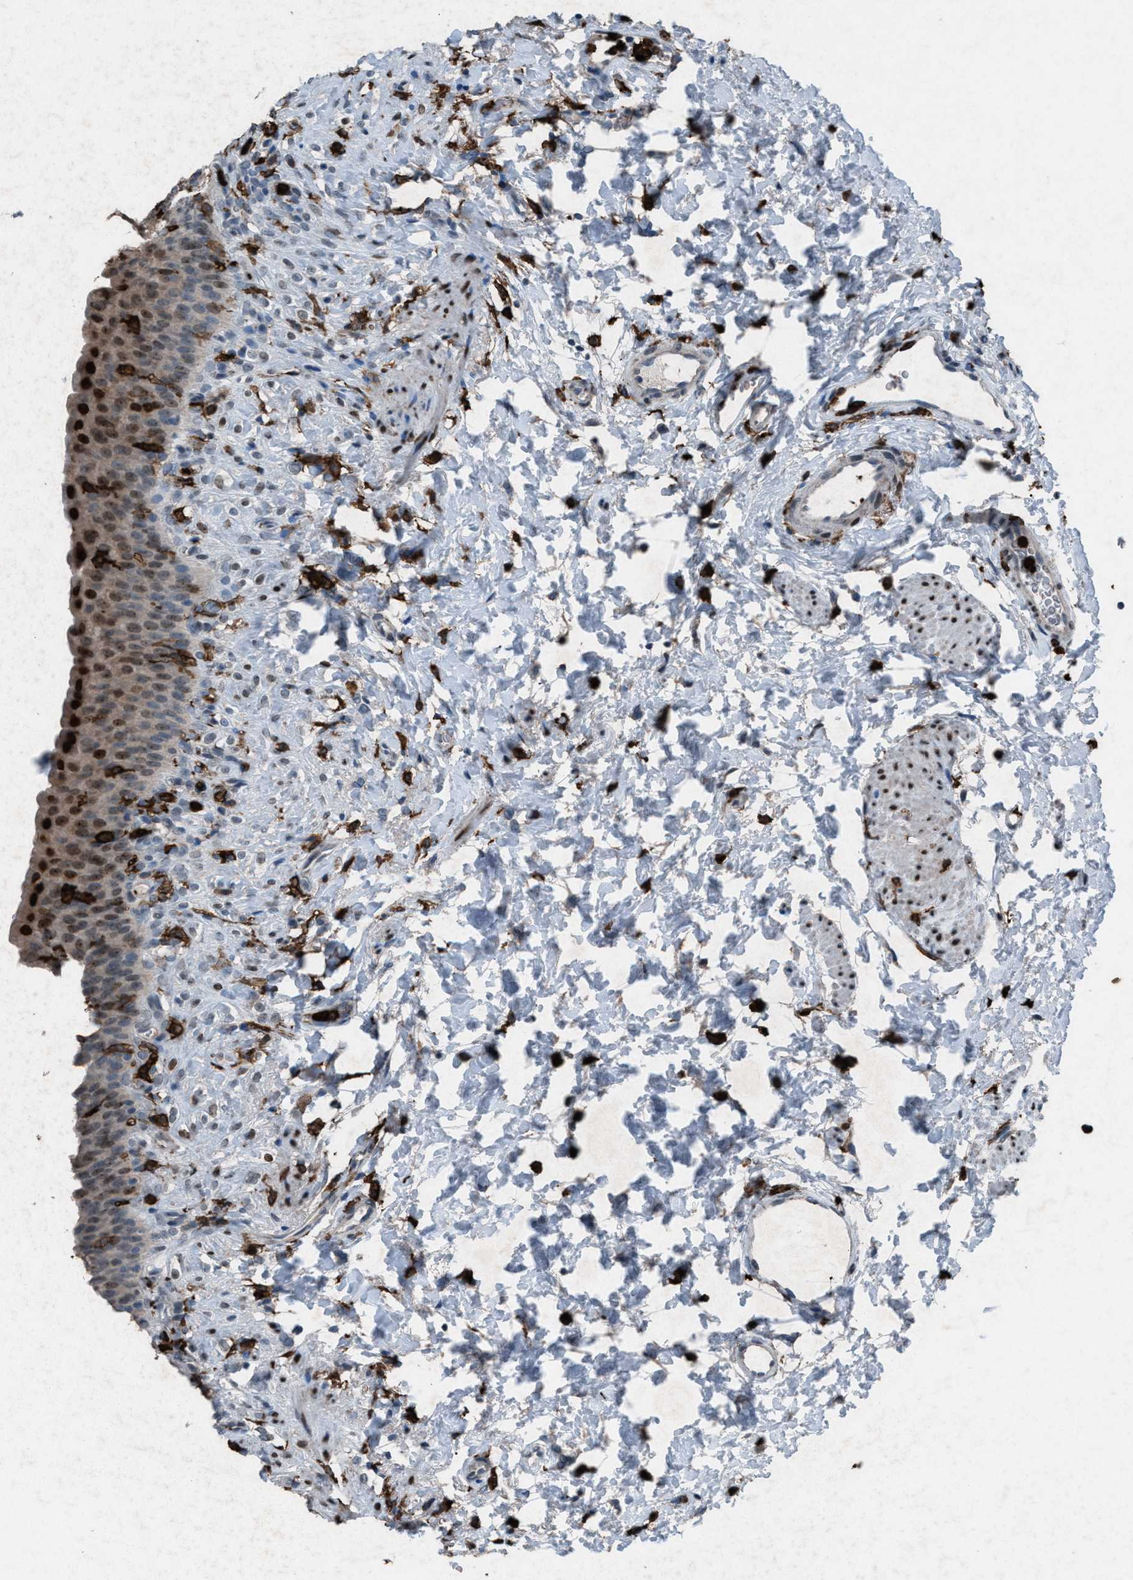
{"staining": {"intensity": "strong", "quantity": "25%-75%", "location": "nuclear"}, "tissue": "urinary bladder", "cell_type": "Urothelial cells", "image_type": "normal", "snomed": [{"axis": "morphology", "description": "Normal tissue, NOS"}, {"axis": "topography", "description": "Urinary bladder"}], "caption": "Immunohistochemical staining of unremarkable urinary bladder displays strong nuclear protein staining in approximately 25%-75% of urothelial cells.", "gene": "FCER1G", "patient": {"sex": "female", "age": 79}}